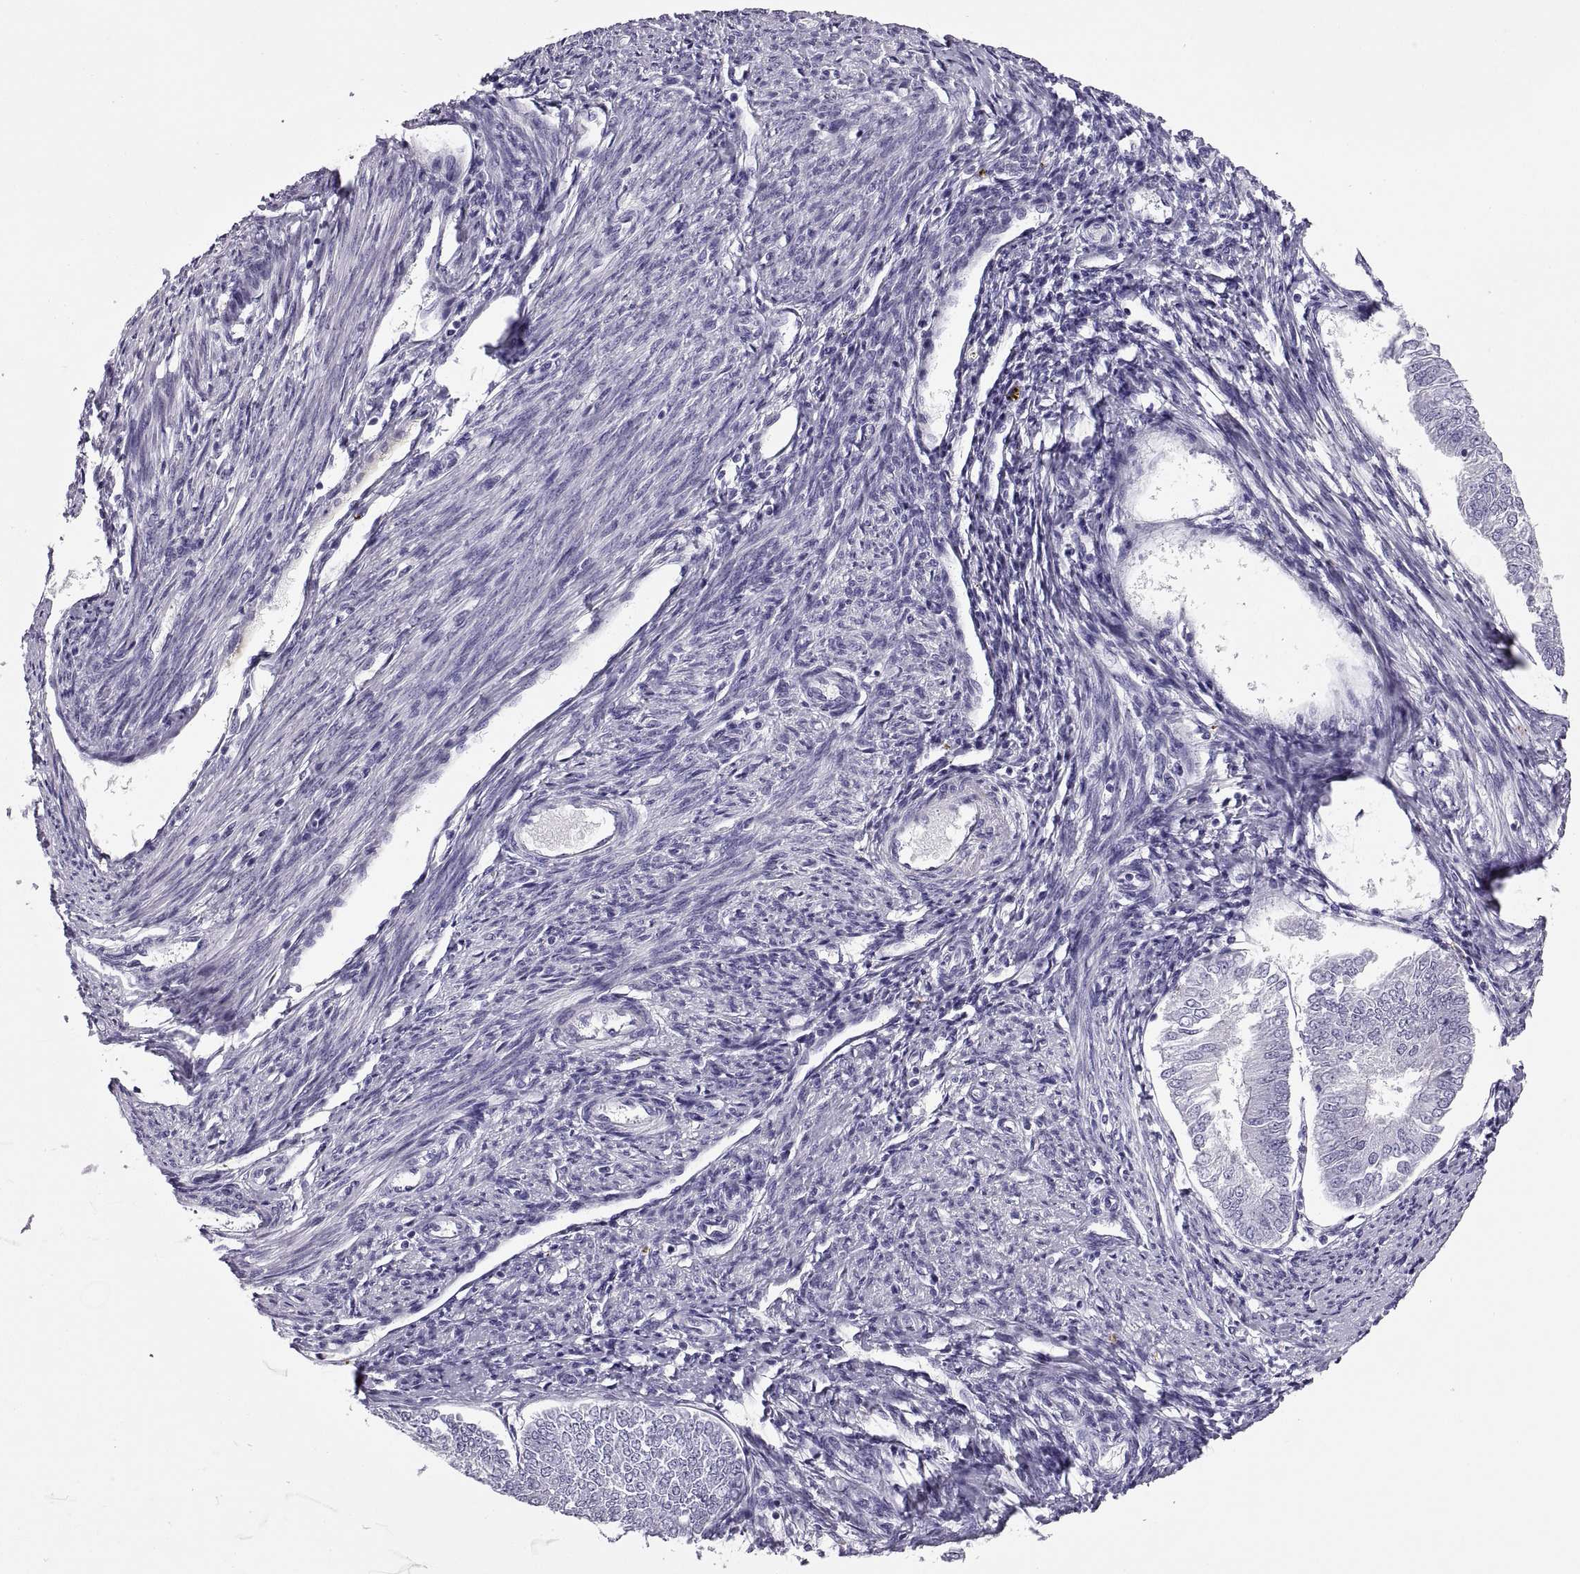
{"staining": {"intensity": "negative", "quantity": "none", "location": "none"}, "tissue": "endometrial cancer", "cell_type": "Tumor cells", "image_type": "cancer", "snomed": [{"axis": "morphology", "description": "Adenocarcinoma, NOS"}, {"axis": "topography", "description": "Endometrium"}], "caption": "This is an immunohistochemistry image of endometrial cancer. There is no staining in tumor cells.", "gene": "QRICH2", "patient": {"sex": "female", "age": 58}}